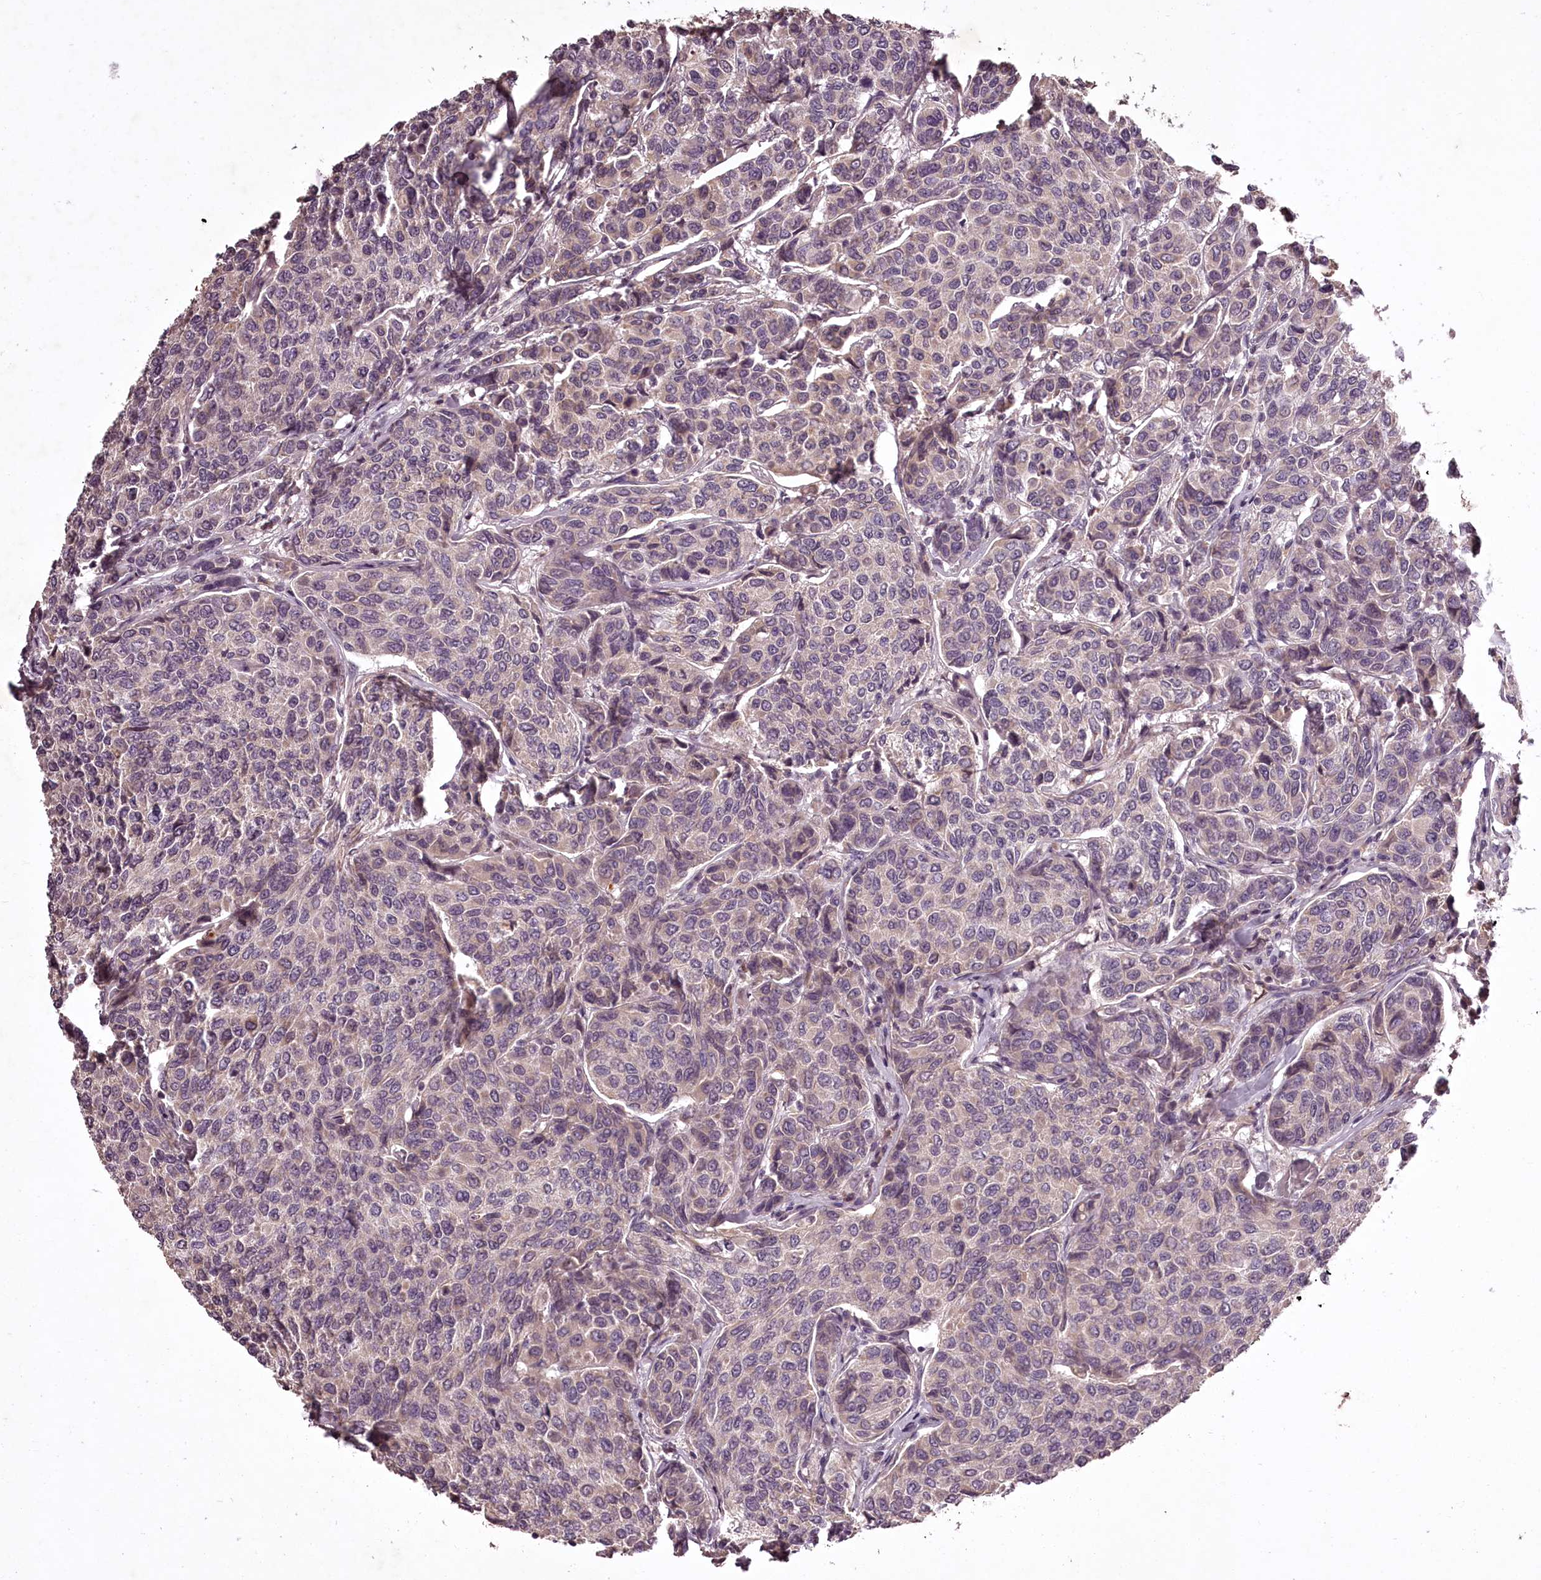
{"staining": {"intensity": "negative", "quantity": "none", "location": "none"}, "tissue": "breast cancer", "cell_type": "Tumor cells", "image_type": "cancer", "snomed": [{"axis": "morphology", "description": "Duct carcinoma"}, {"axis": "topography", "description": "Breast"}], "caption": "High power microscopy micrograph of an immunohistochemistry micrograph of breast intraductal carcinoma, revealing no significant positivity in tumor cells. (DAB (3,3'-diaminobenzidine) IHC with hematoxylin counter stain).", "gene": "RBMXL2", "patient": {"sex": "female", "age": 55}}